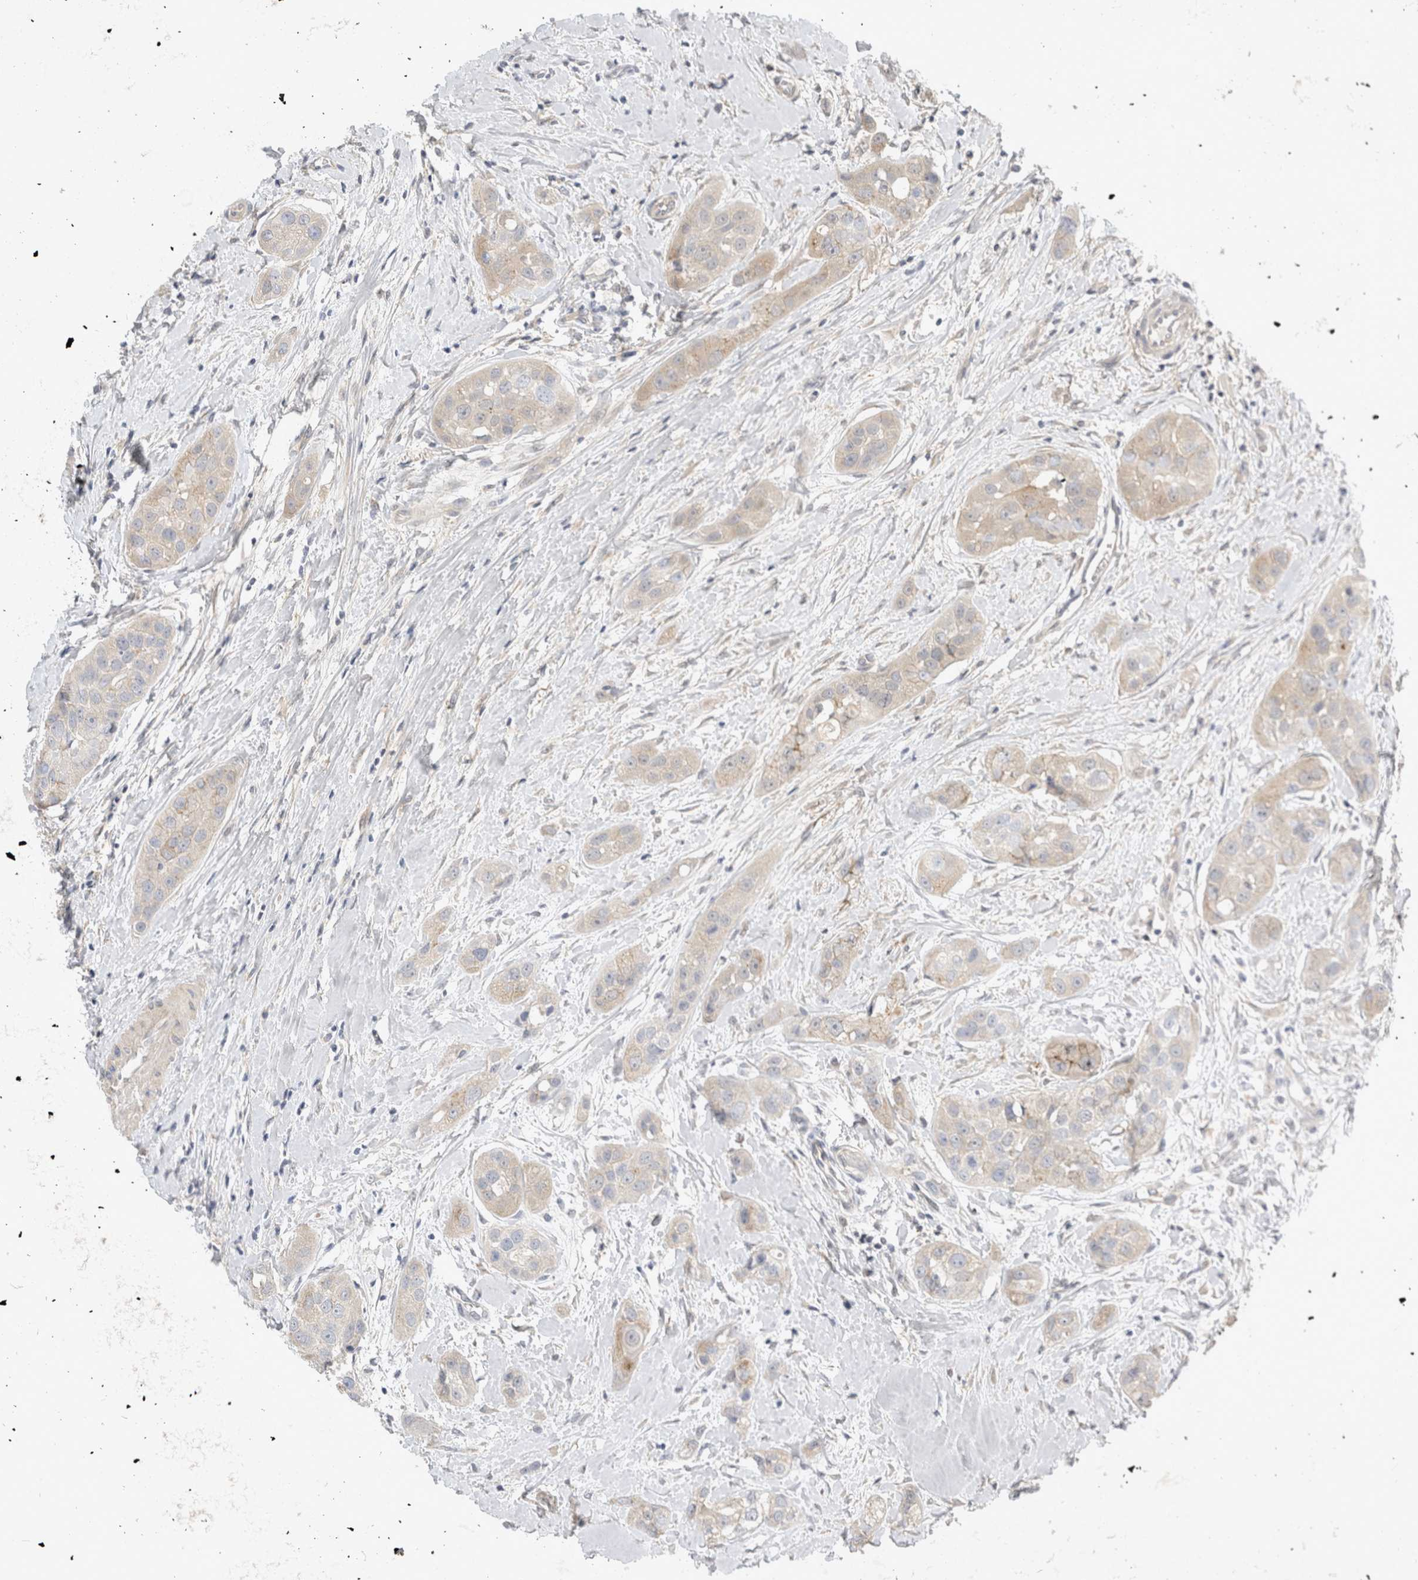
{"staining": {"intensity": "weak", "quantity": "<25%", "location": "cytoplasmic/membranous"}, "tissue": "head and neck cancer", "cell_type": "Tumor cells", "image_type": "cancer", "snomed": [{"axis": "morphology", "description": "Normal tissue, NOS"}, {"axis": "morphology", "description": "Squamous cell carcinoma, NOS"}, {"axis": "topography", "description": "Skeletal muscle"}, {"axis": "topography", "description": "Head-Neck"}], "caption": "Squamous cell carcinoma (head and neck) stained for a protein using immunohistochemistry displays no staining tumor cells.", "gene": "TOM1L2", "patient": {"sex": "male", "age": 51}}